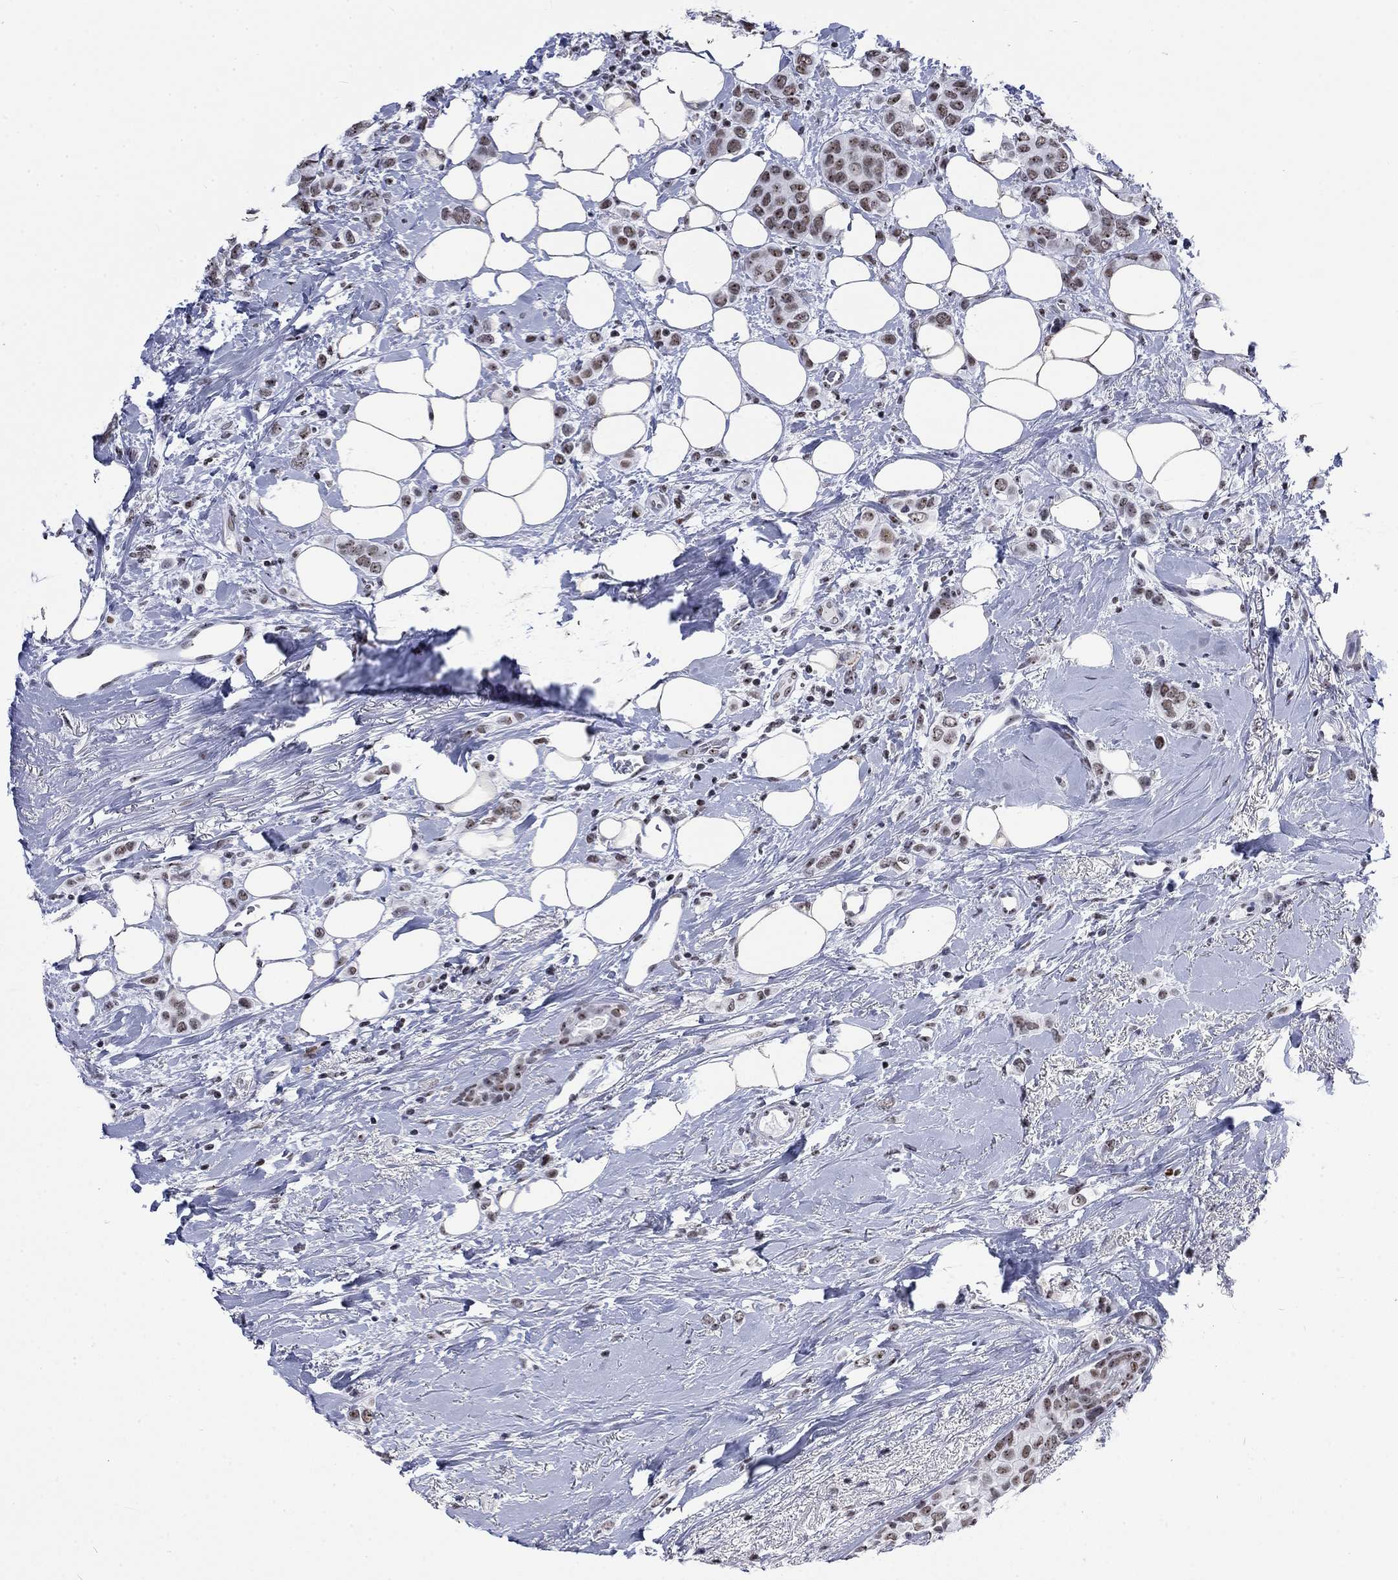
{"staining": {"intensity": "moderate", "quantity": "25%-75%", "location": "nuclear"}, "tissue": "breast cancer", "cell_type": "Tumor cells", "image_type": "cancer", "snomed": [{"axis": "morphology", "description": "Lobular carcinoma"}, {"axis": "topography", "description": "Breast"}], "caption": "Tumor cells demonstrate moderate nuclear expression in approximately 25%-75% of cells in lobular carcinoma (breast). The protein is shown in brown color, while the nuclei are stained blue.", "gene": "CSRNP3", "patient": {"sex": "female", "age": 66}}